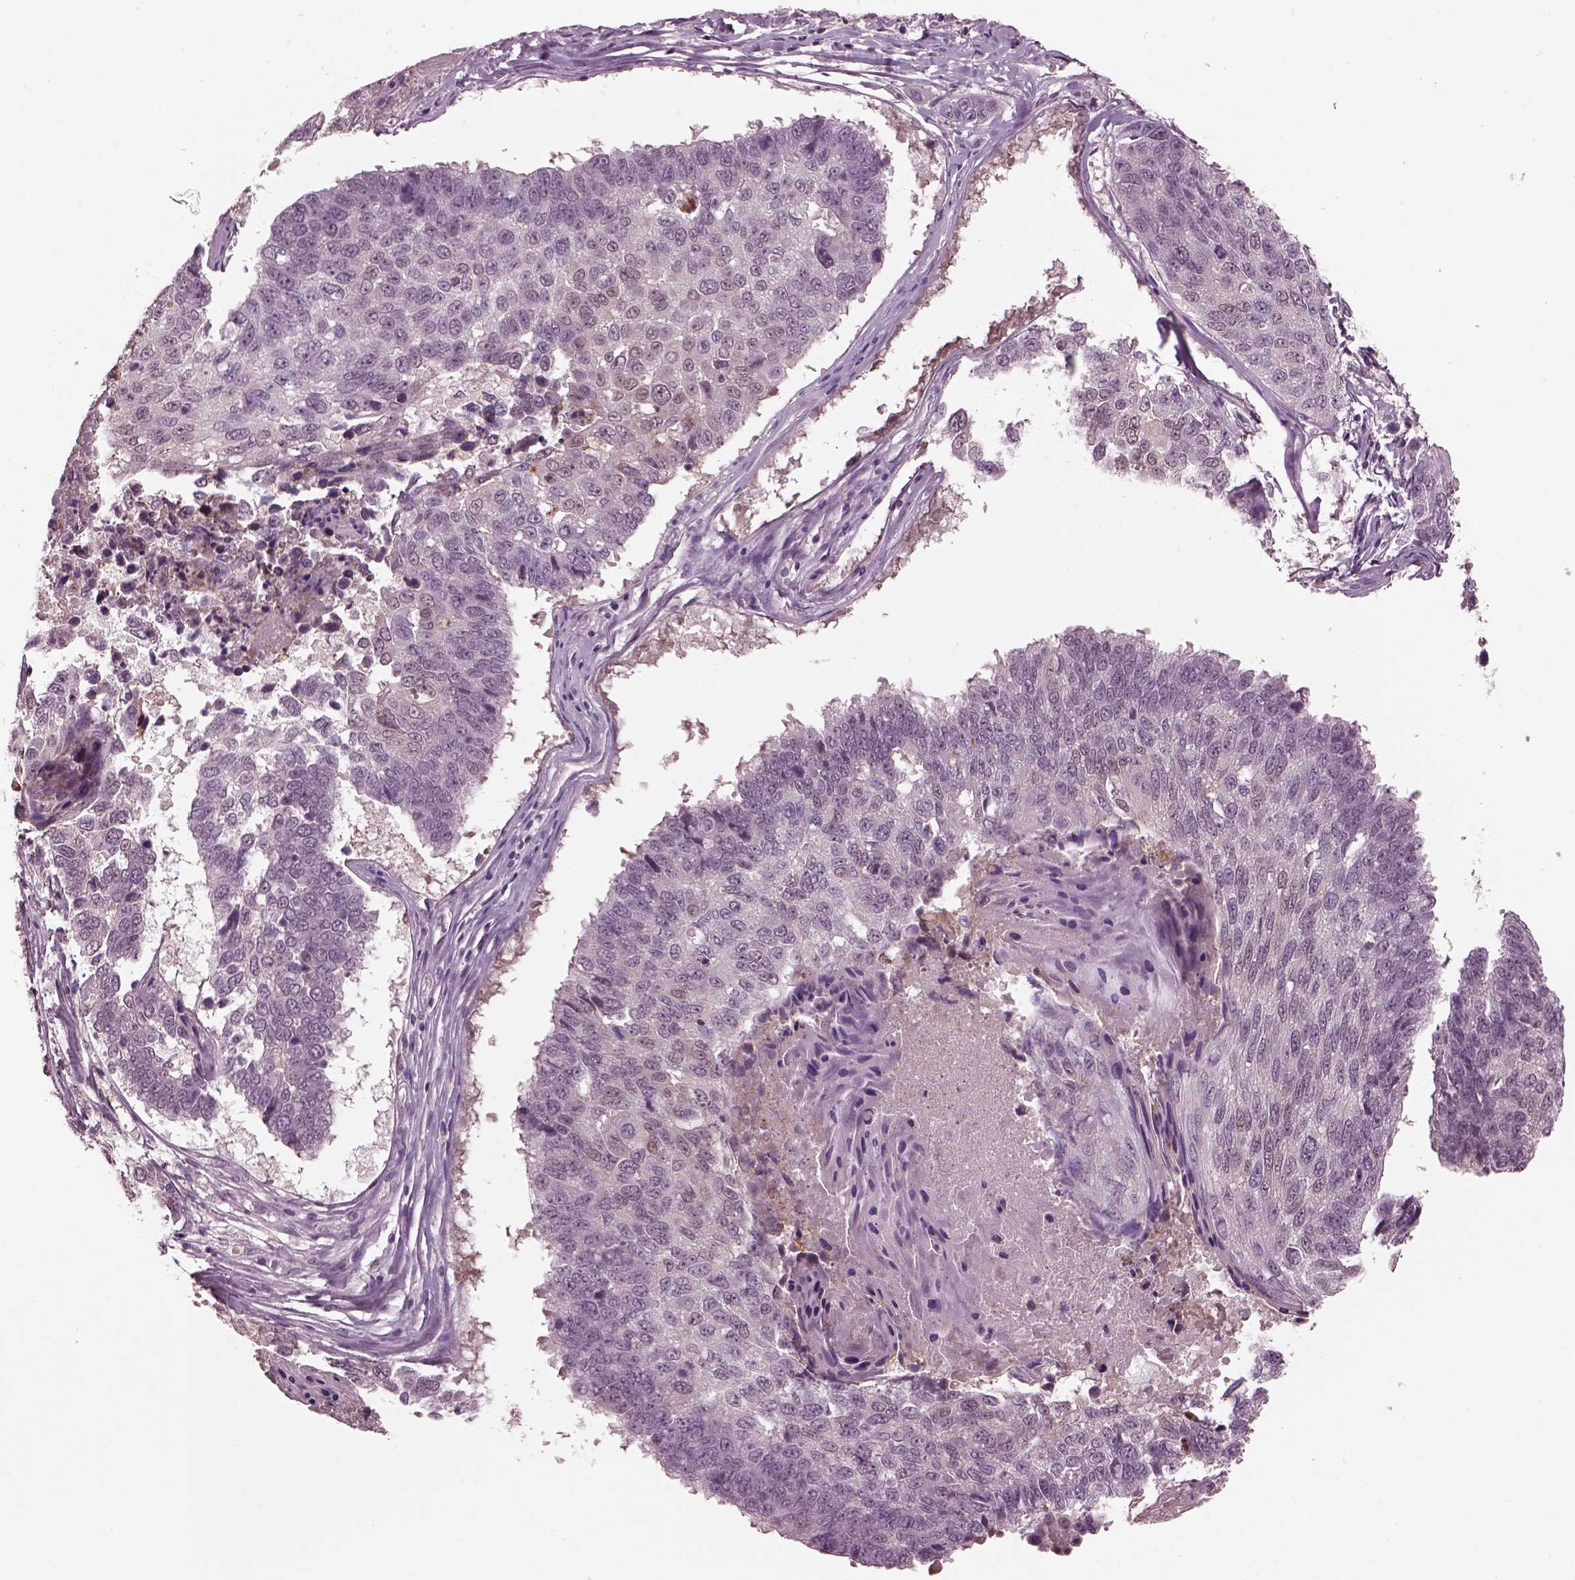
{"staining": {"intensity": "moderate", "quantity": "<25%", "location": "cytoplasmic/membranous,nuclear"}, "tissue": "lung cancer", "cell_type": "Tumor cells", "image_type": "cancer", "snomed": [{"axis": "morphology", "description": "Squamous cell carcinoma, NOS"}, {"axis": "topography", "description": "Lung"}], "caption": "IHC staining of lung cancer (squamous cell carcinoma), which exhibits low levels of moderate cytoplasmic/membranous and nuclear positivity in approximately <25% of tumor cells indicating moderate cytoplasmic/membranous and nuclear protein expression. The staining was performed using DAB (brown) for protein detection and nuclei were counterstained in hematoxylin (blue).", "gene": "SRI", "patient": {"sex": "male", "age": 73}}